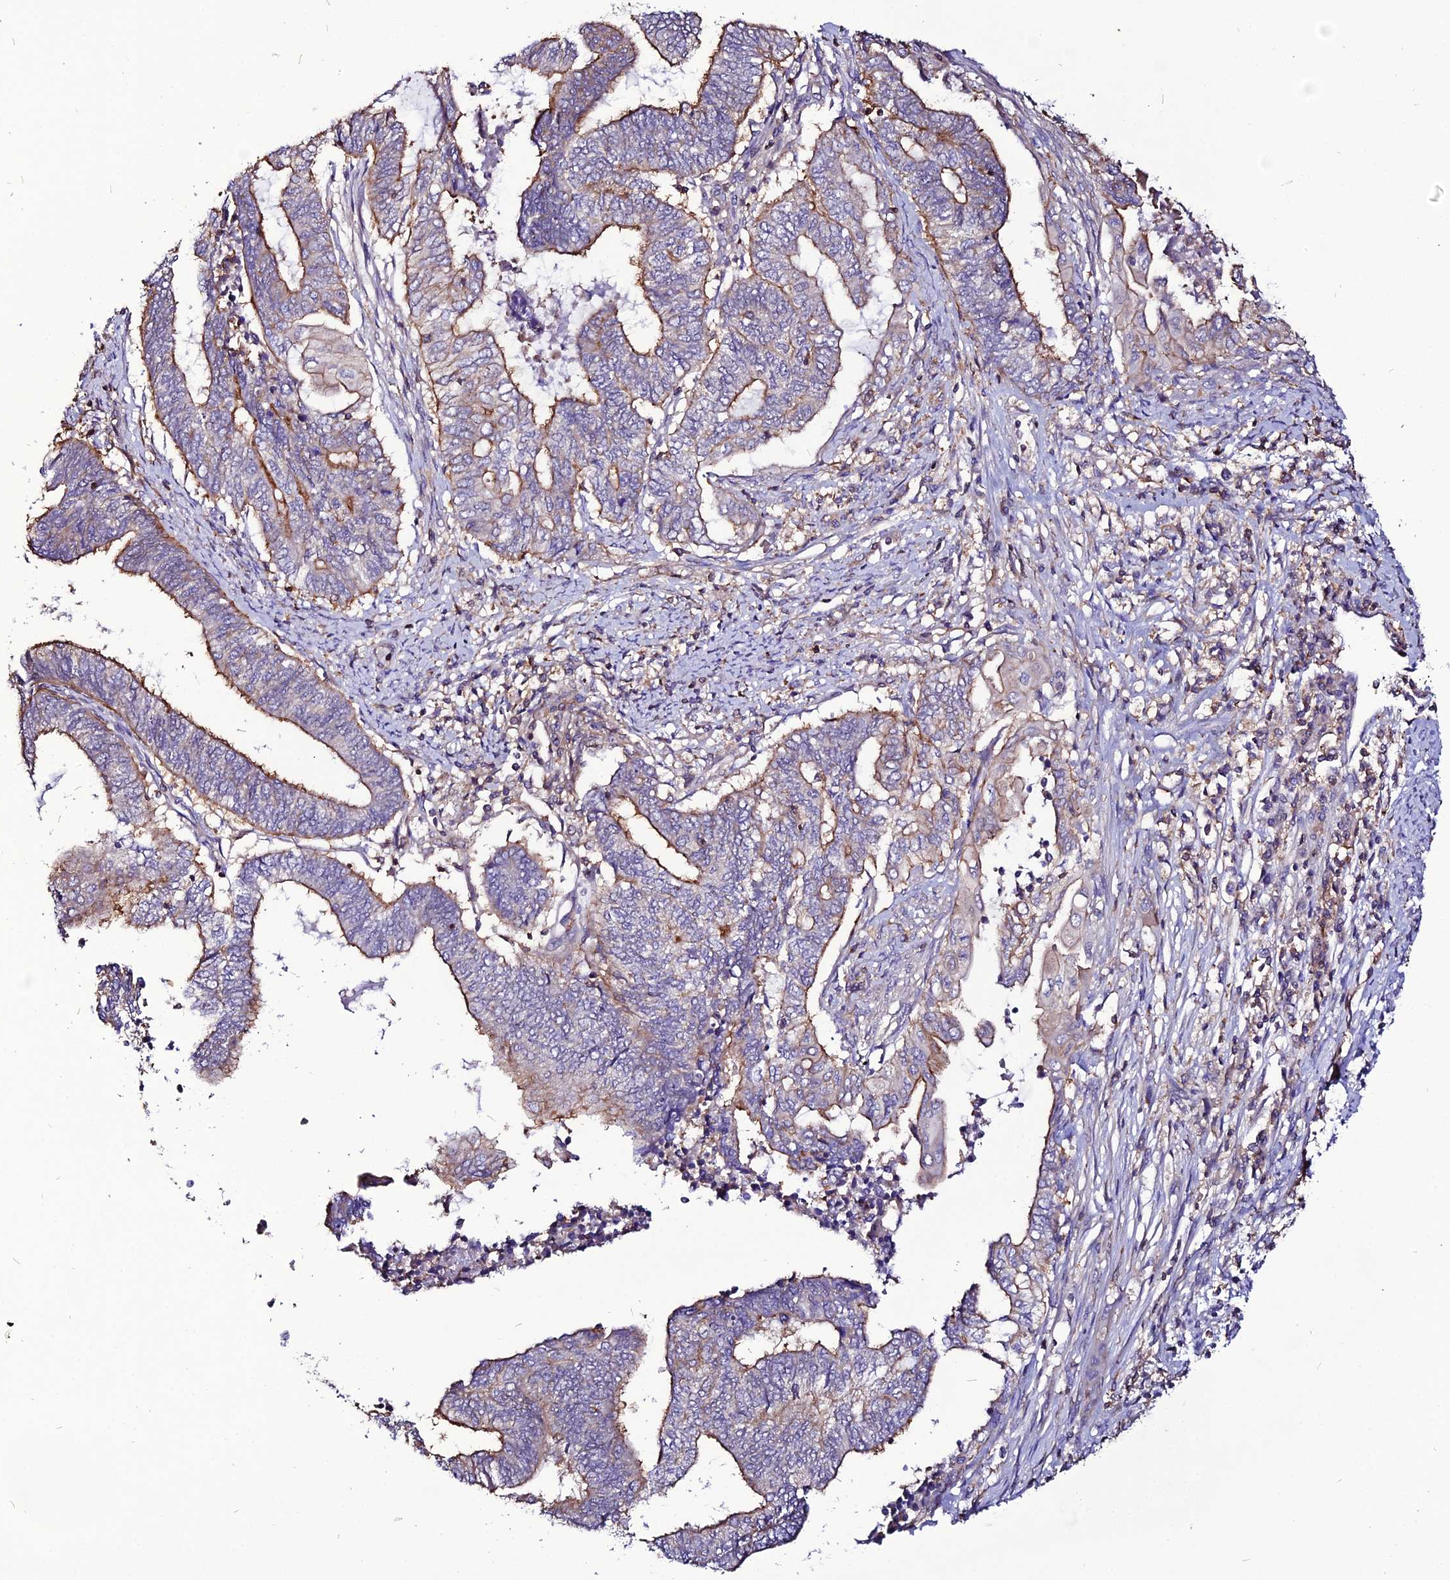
{"staining": {"intensity": "moderate", "quantity": "<25%", "location": "cytoplasmic/membranous"}, "tissue": "endometrial cancer", "cell_type": "Tumor cells", "image_type": "cancer", "snomed": [{"axis": "morphology", "description": "Adenocarcinoma, NOS"}, {"axis": "topography", "description": "Uterus"}, {"axis": "topography", "description": "Endometrium"}], "caption": "Immunohistochemistry (IHC) image of neoplastic tissue: human adenocarcinoma (endometrial) stained using immunohistochemistry exhibits low levels of moderate protein expression localized specifically in the cytoplasmic/membranous of tumor cells, appearing as a cytoplasmic/membranous brown color.", "gene": "USP17L15", "patient": {"sex": "female", "age": 70}}